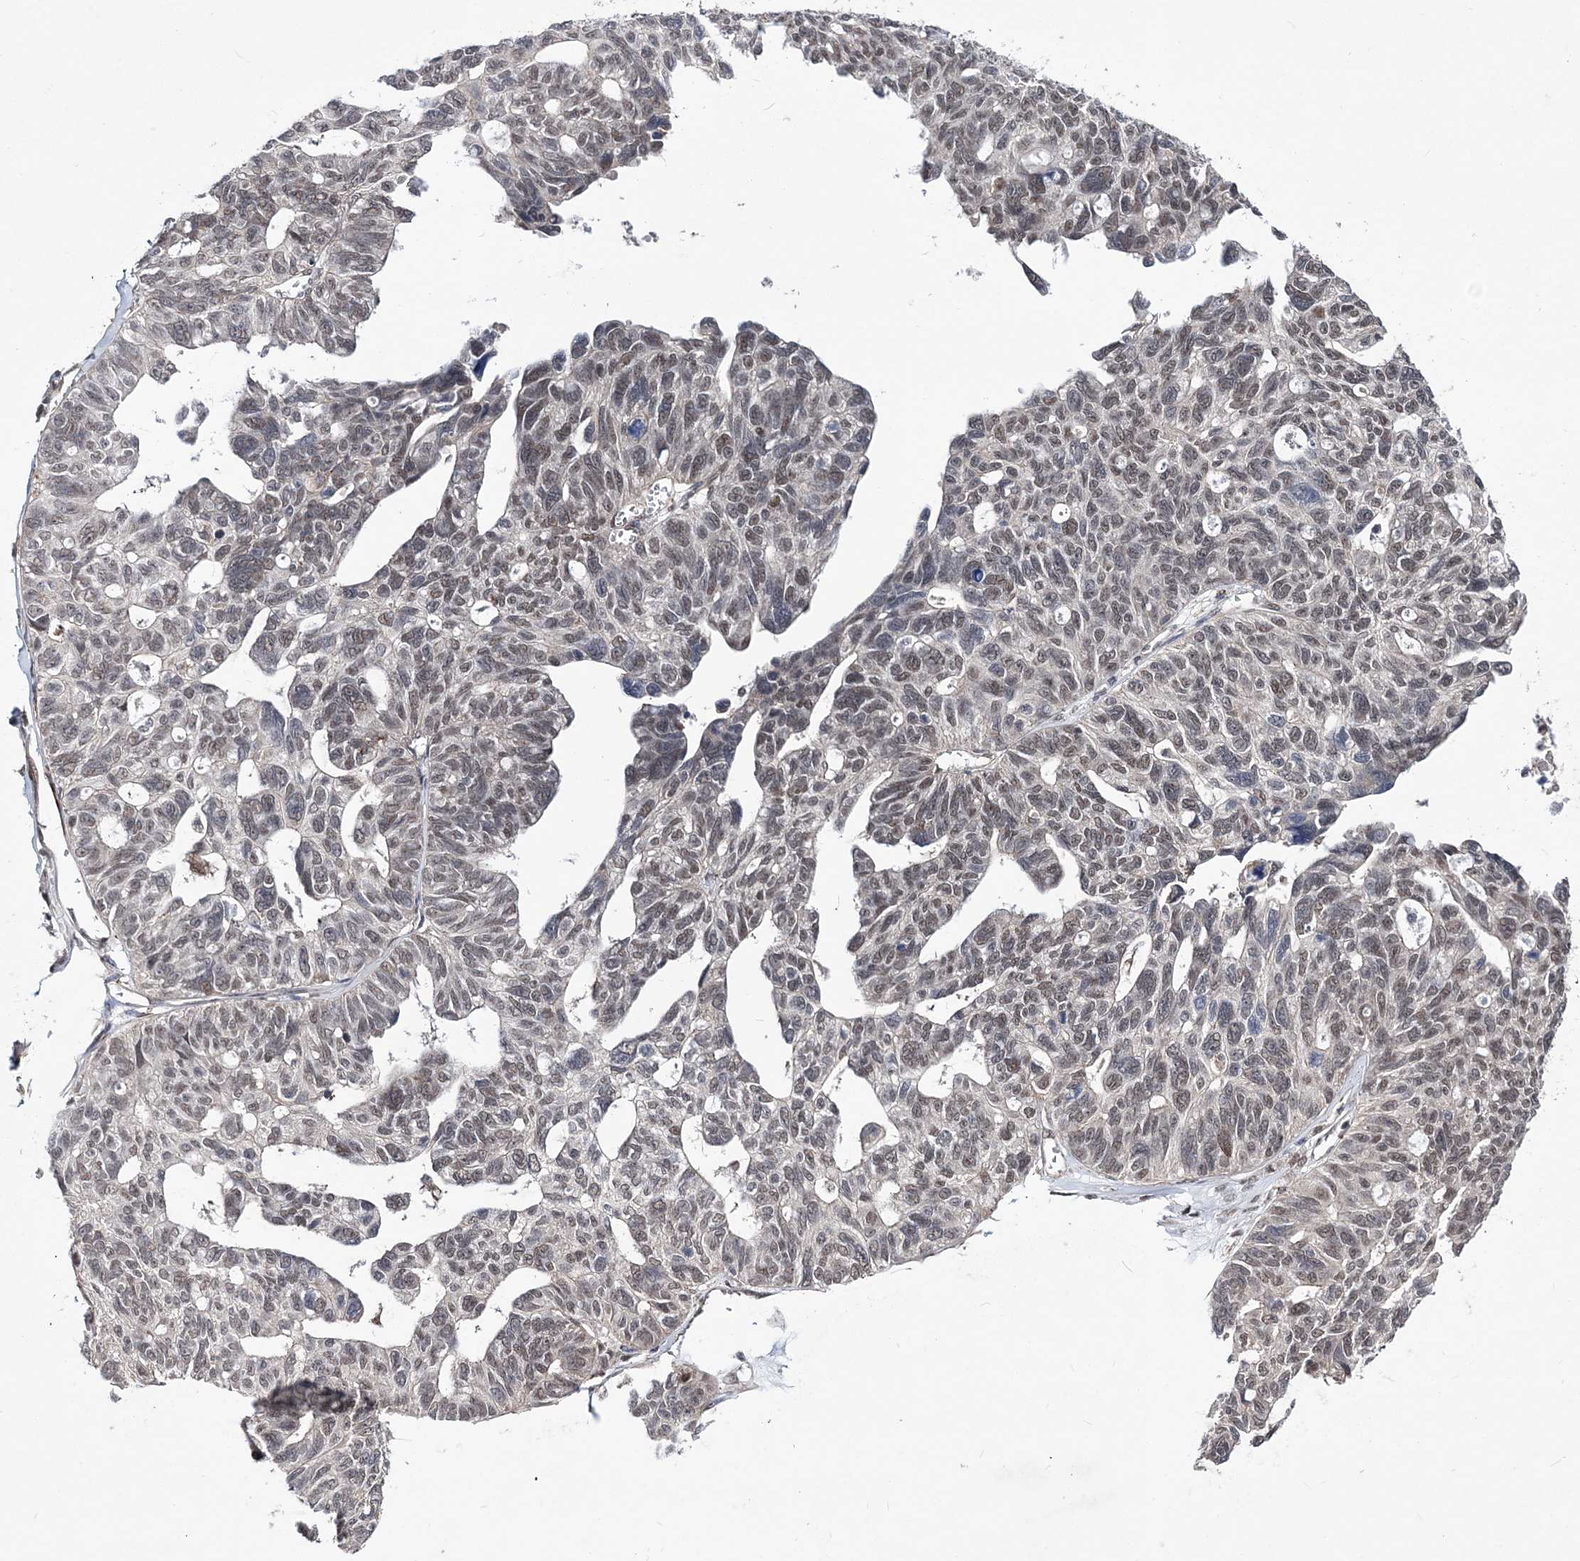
{"staining": {"intensity": "weak", "quantity": ">75%", "location": "nuclear"}, "tissue": "ovarian cancer", "cell_type": "Tumor cells", "image_type": "cancer", "snomed": [{"axis": "morphology", "description": "Cystadenocarcinoma, serous, NOS"}, {"axis": "topography", "description": "Ovary"}], "caption": "IHC (DAB) staining of ovarian serous cystadenocarcinoma shows weak nuclear protein expression in about >75% of tumor cells.", "gene": "BOD1L1", "patient": {"sex": "female", "age": 79}}